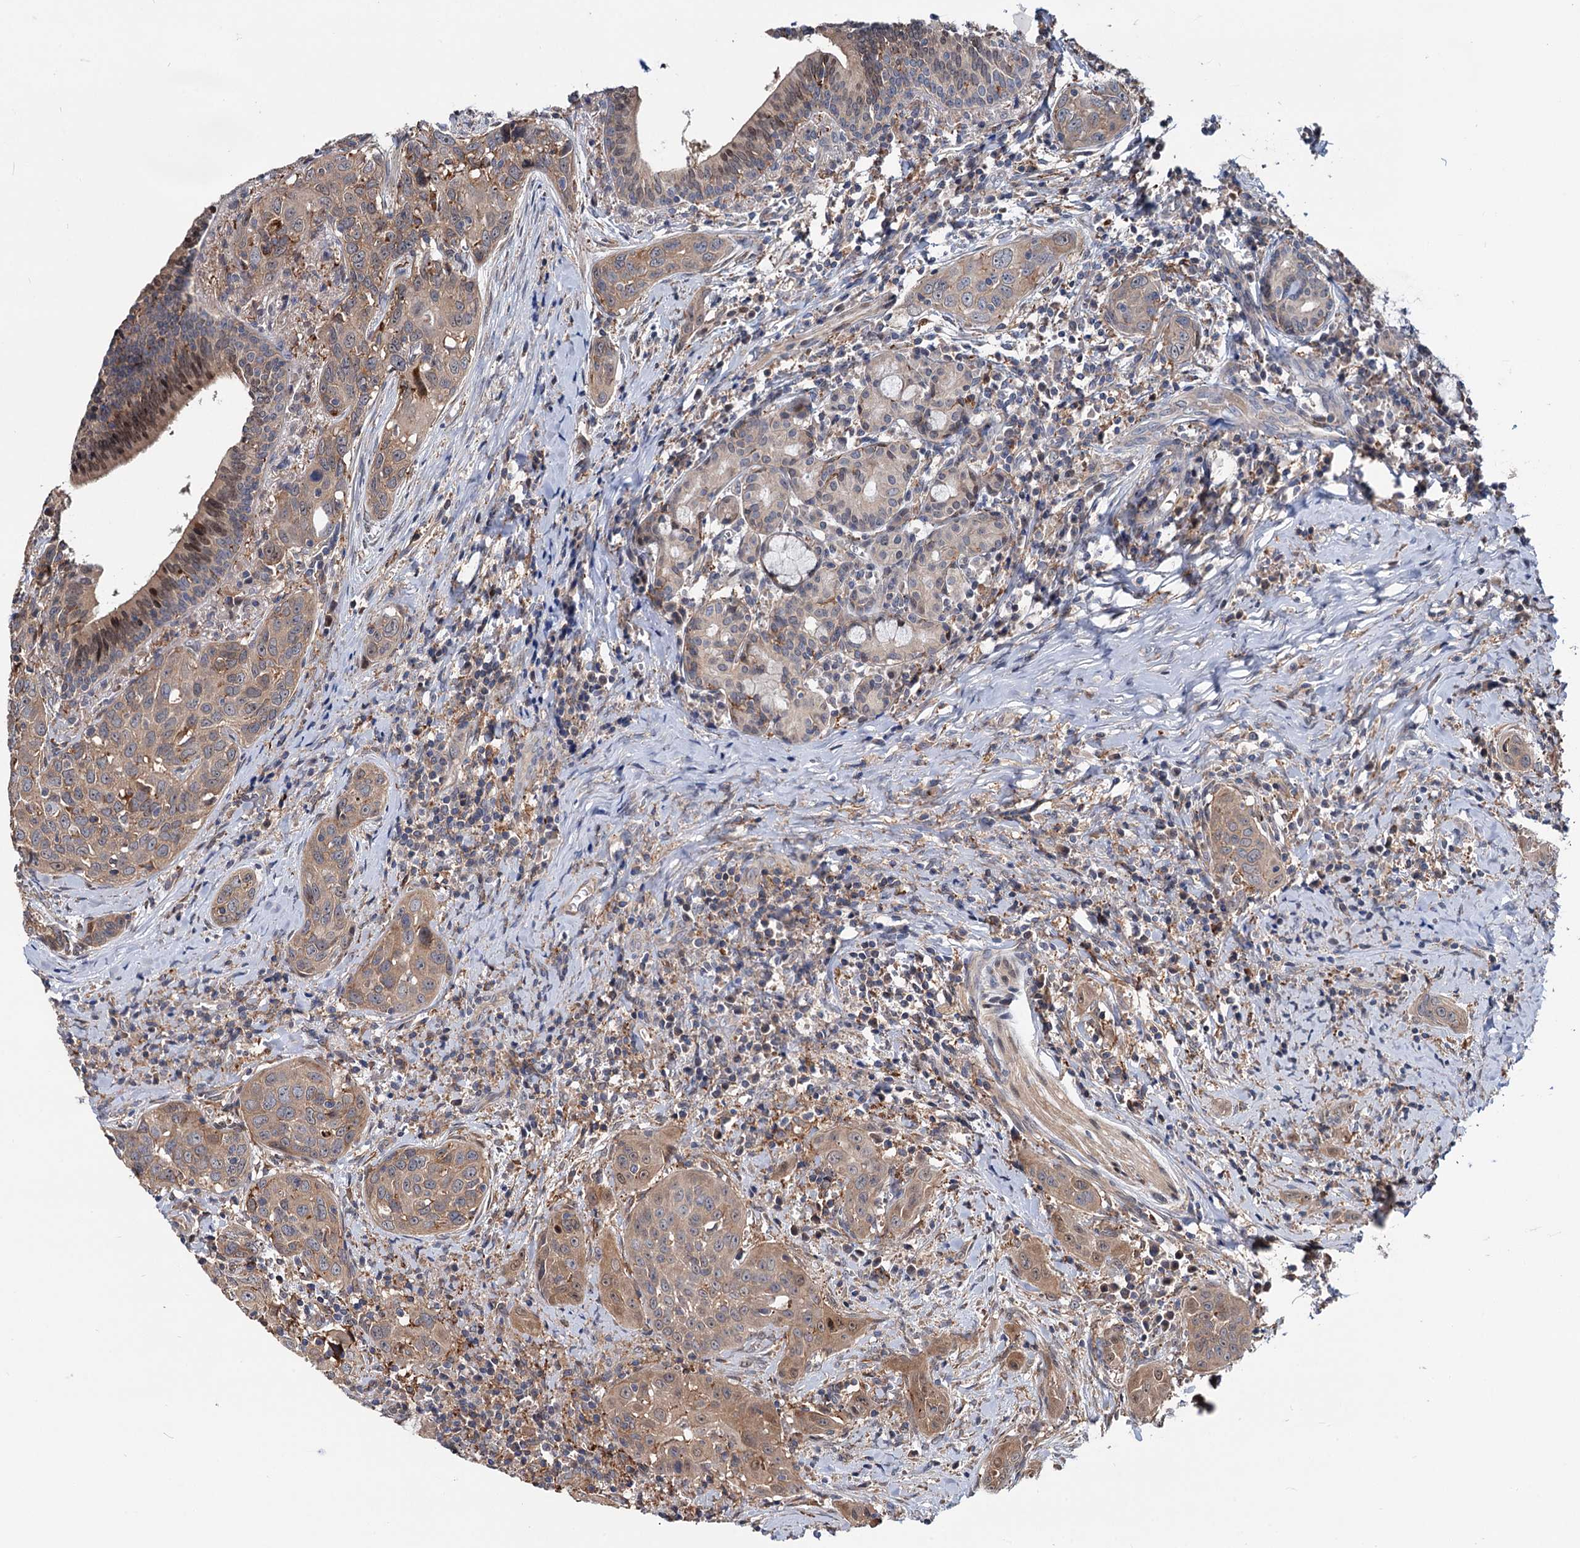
{"staining": {"intensity": "weak", "quantity": ">75%", "location": "cytoplasmic/membranous"}, "tissue": "head and neck cancer", "cell_type": "Tumor cells", "image_type": "cancer", "snomed": [{"axis": "morphology", "description": "Squamous cell carcinoma, NOS"}, {"axis": "topography", "description": "Oral tissue"}, {"axis": "topography", "description": "Head-Neck"}], "caption": "A photomicrograph showing weak cytoplasmic/membranous expression in about >75% of tumor cells in head and neck cancer (squamous cell carcinoma), as visualized by brown immunohistochemical staining.", "gene": "RNF111", "patient": {"sex": "female", "age": 50}}